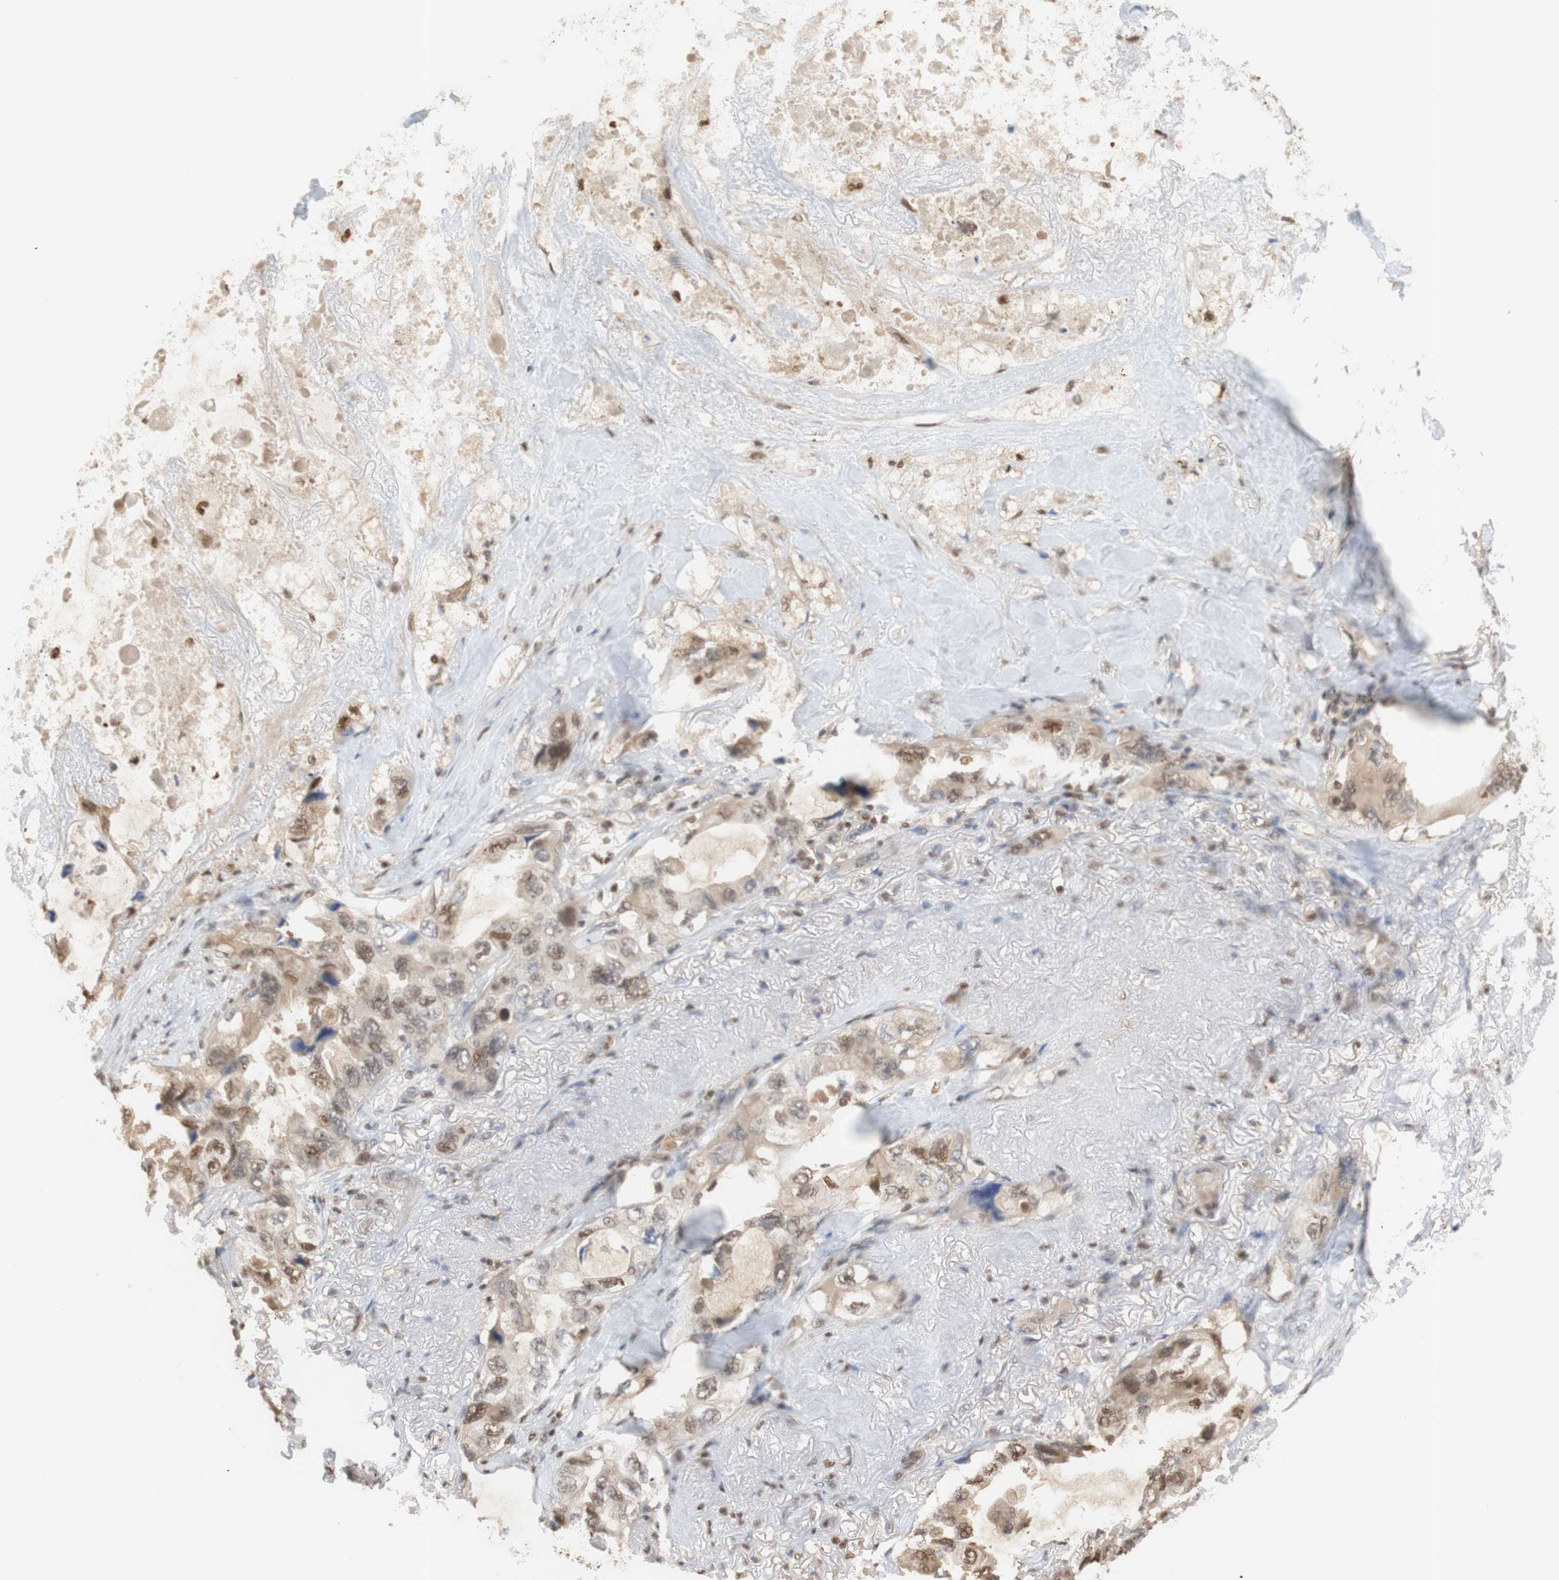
{"staining": {"intensity": "weak", "quantity": "25%-75%", "location": "cytoplasmic/membranous,nuclear"}, "tissue": "lung cancer", "cell_type": "Tumor cells", "image_type": "cancer", "snomed": [{"axis": "morphology", "description": "Squamous cell carcinoma, NOS"}, {"axis": "topography", "description": "Lung"}], "caption": "Squamous cell carcinoma (lung) was stained to show a protein in brown. There is low levels of weak cytoplasmic/membranous and nuclear positivity in approximately 25%-75% of tumor cells. (brown staining indicates protein expression, while blue staining denotes nuclei).", "gene": "NAP1L4", "patient": {"sex": "female", "age": 73}}